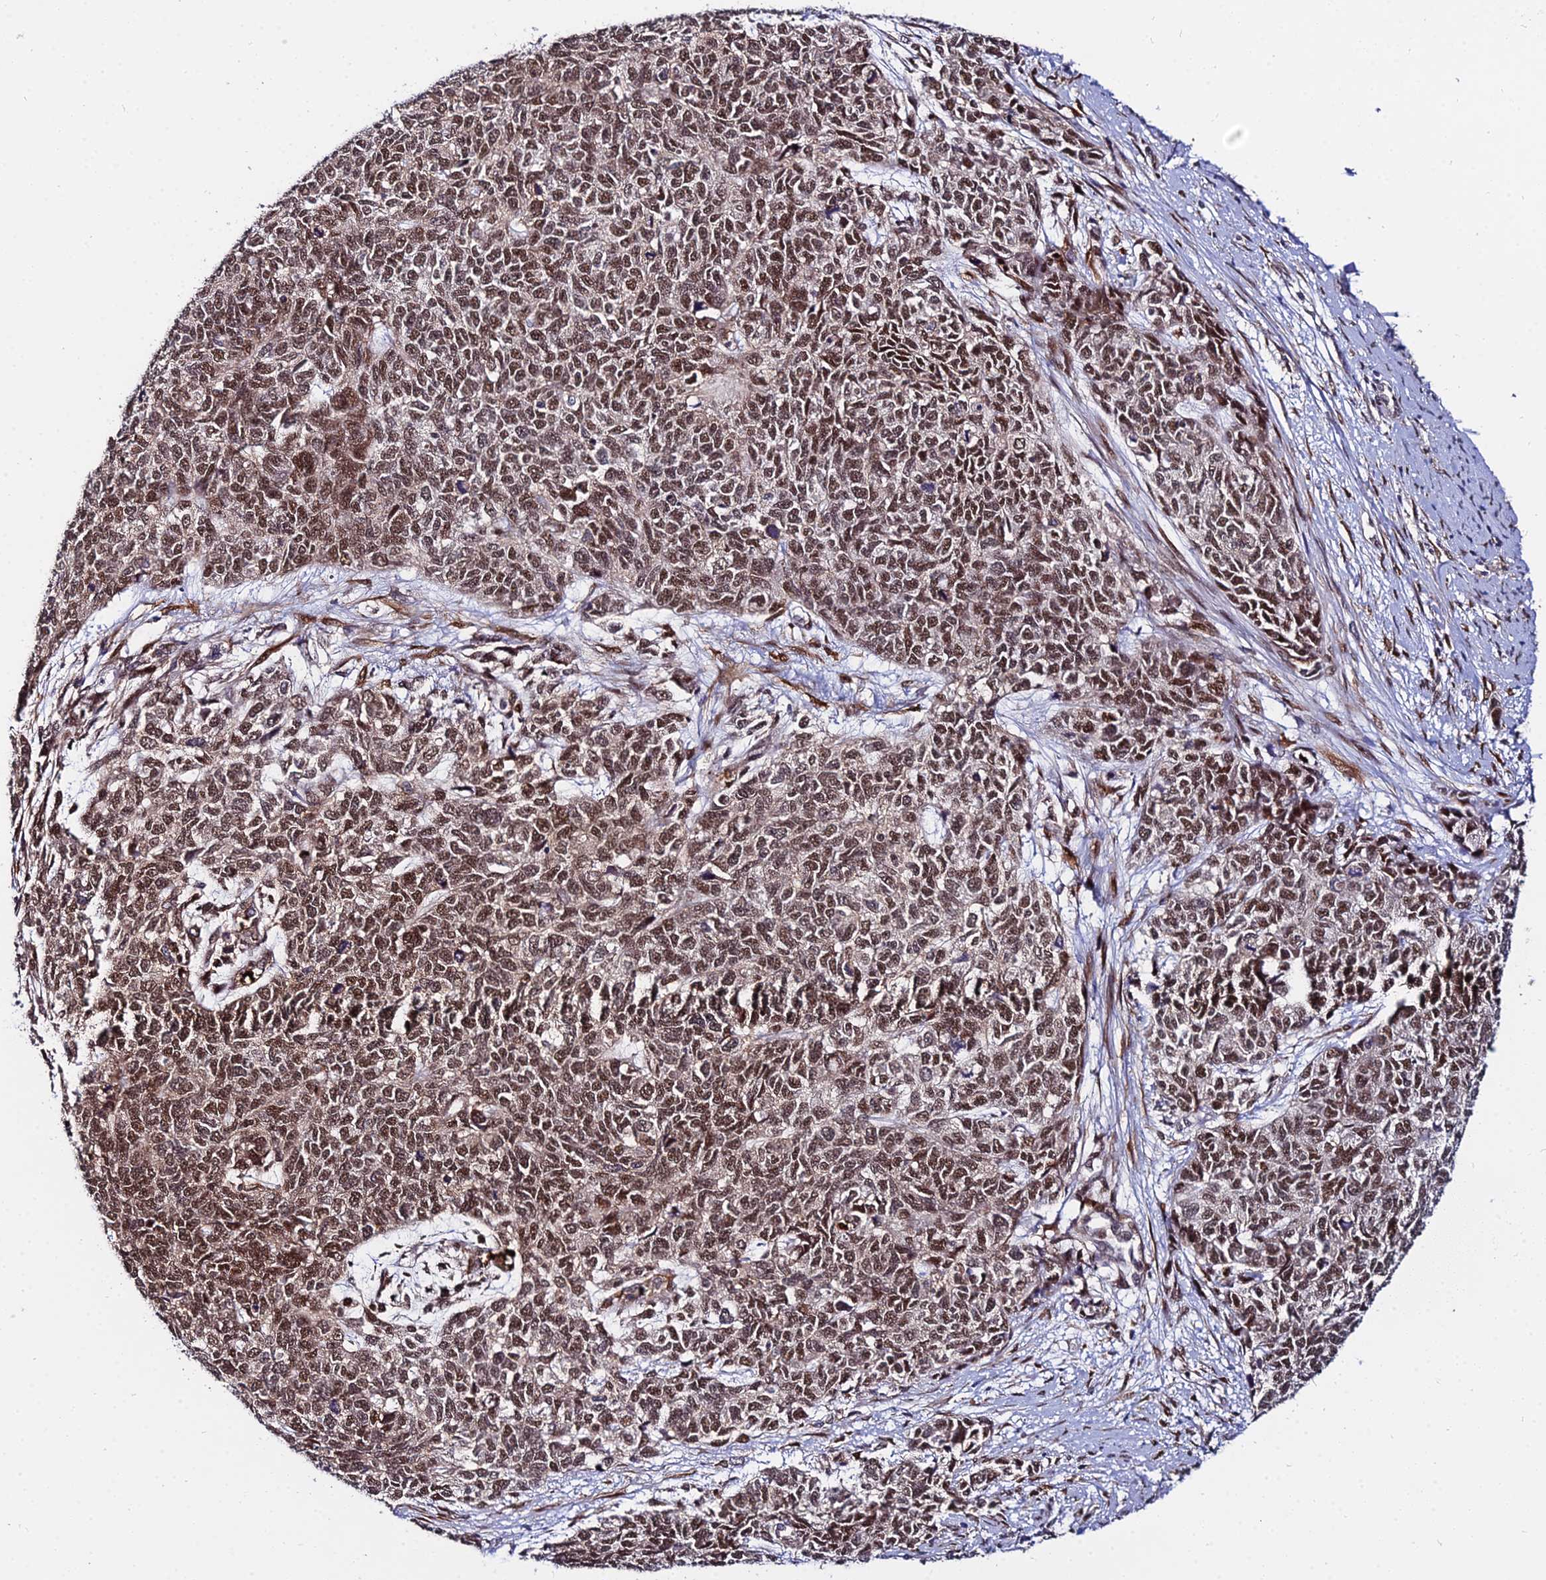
{"staining": {"intensity": "moderate", "quantity": ">75%", "location": "nuclear"}, "tissue": "cervical cancer", "cell_type": "Tumor cells", "image_type": "cancer", "snomed": [{"axis": "morphology", "description": "Squamous cell carcinoma, NOS"}, {"axis": "topography", "description": "Cervix"}], "caption": "IHC staining of squamous cell carcinoma (cervical), which demonstrates medium levels of moderate nuclear positivity in approximately >75% of tumor cells indicating moderate nuclear protein staining. The staining was performed using DAB (3,3'-diaminobenzidine) (brown) for protein detection and nuclei were counterstained in hematoxylin (blue).", "gene": "BCL9", "patient": {"sex": "female", "age": 63}}